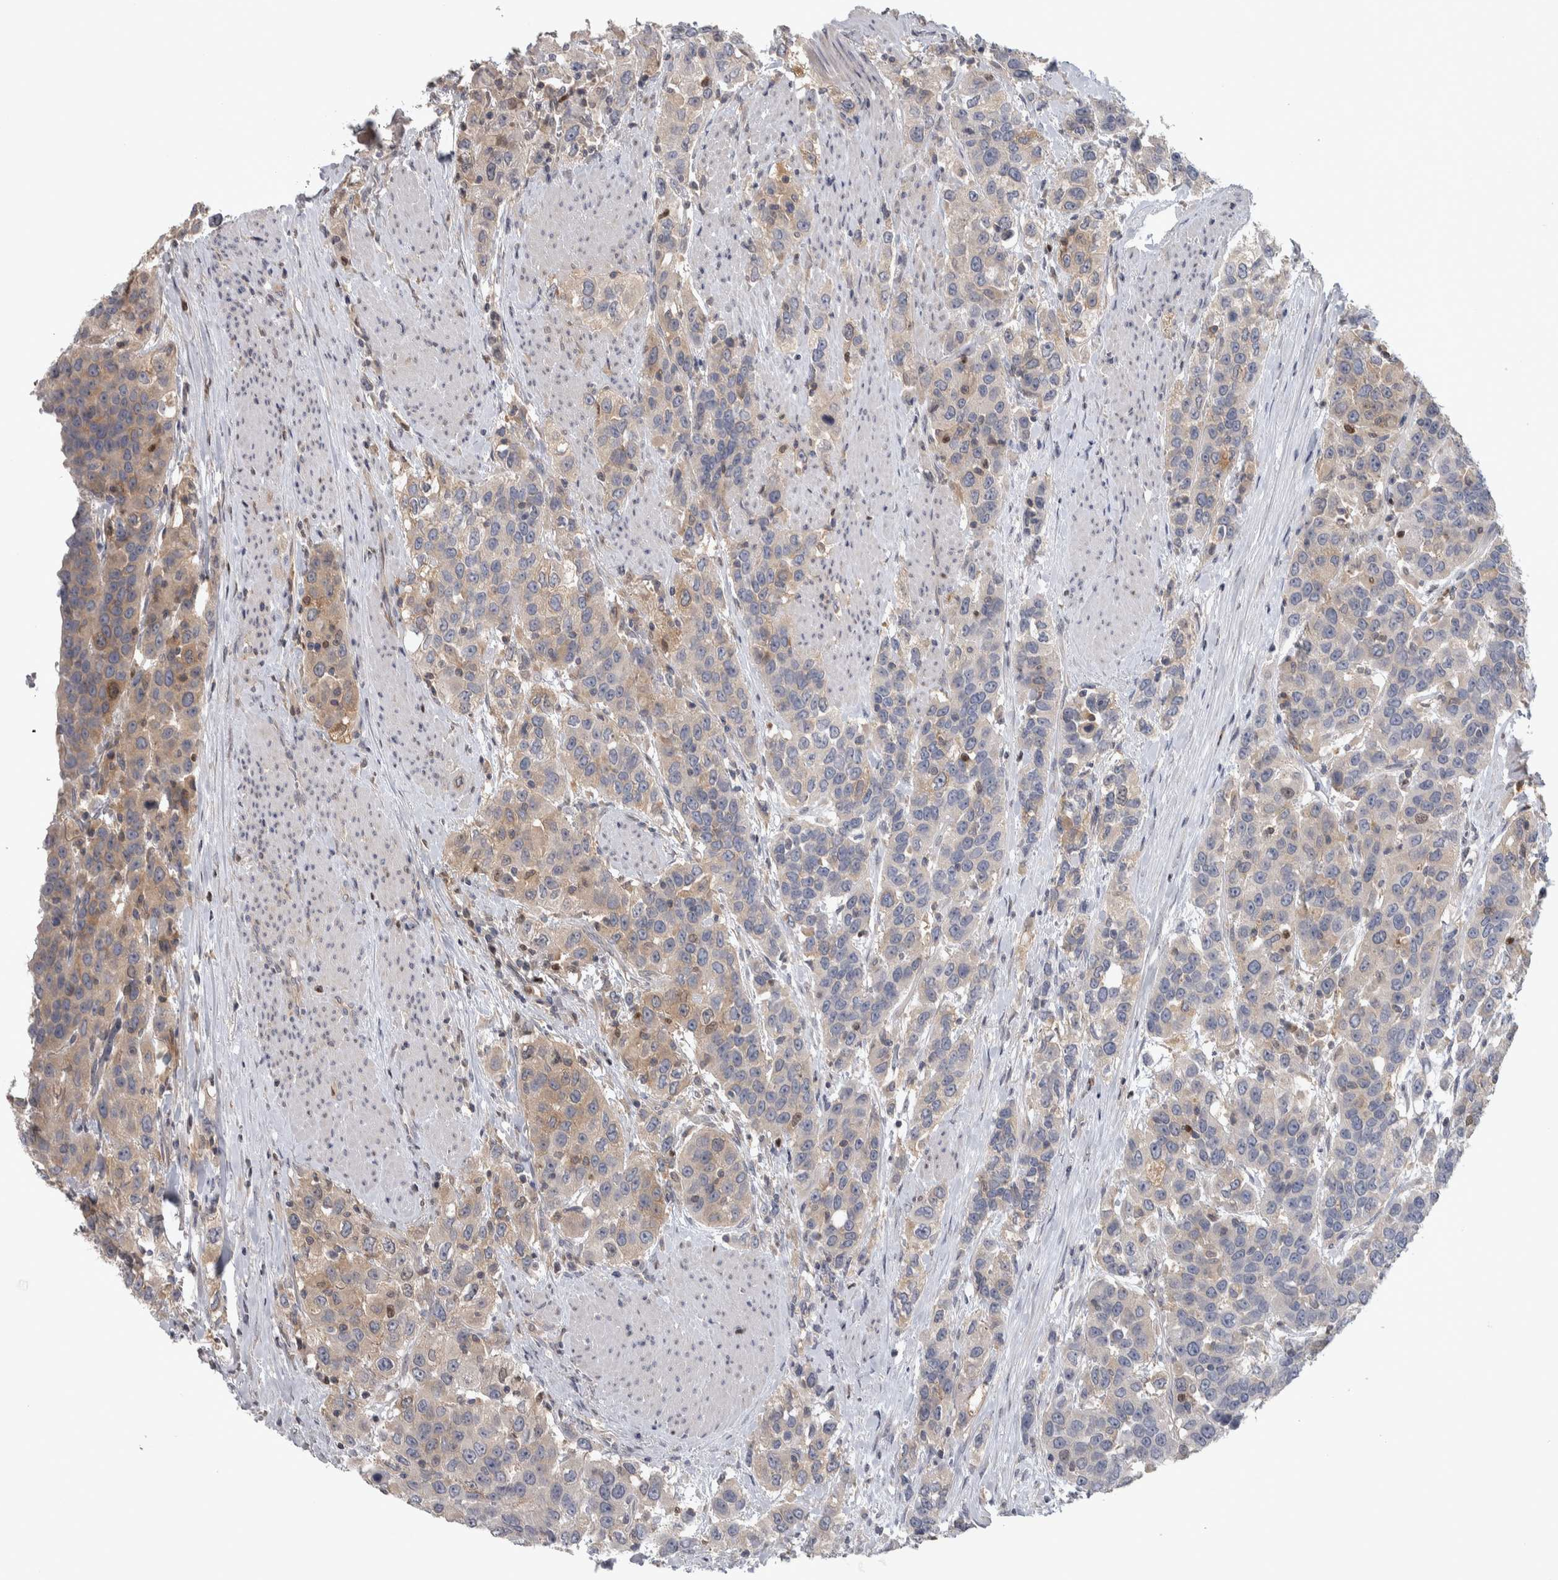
{"staining": {"intensity": "weak", "quantity": "25%-75%", "location": "cytoplasmic/membranous"}, "tissue": "urothelial cancer", "cell_type": "Tumor cells", "image_type": "cancer", "snomed": [{"axis": "morphology", "description": "Urothelial carcinoma, High grade"}, {"axis": "topography", "description": "Urinary bladder"}], "caption": "Immunohistochemical staining of human urothelial cancer displays low levels of weak cytoplasmic/membranous protein staining in approximately 25%-75% of tumor cells.", "gene": "NFKB2", "patient": {"sex": "female", "age": 80}}